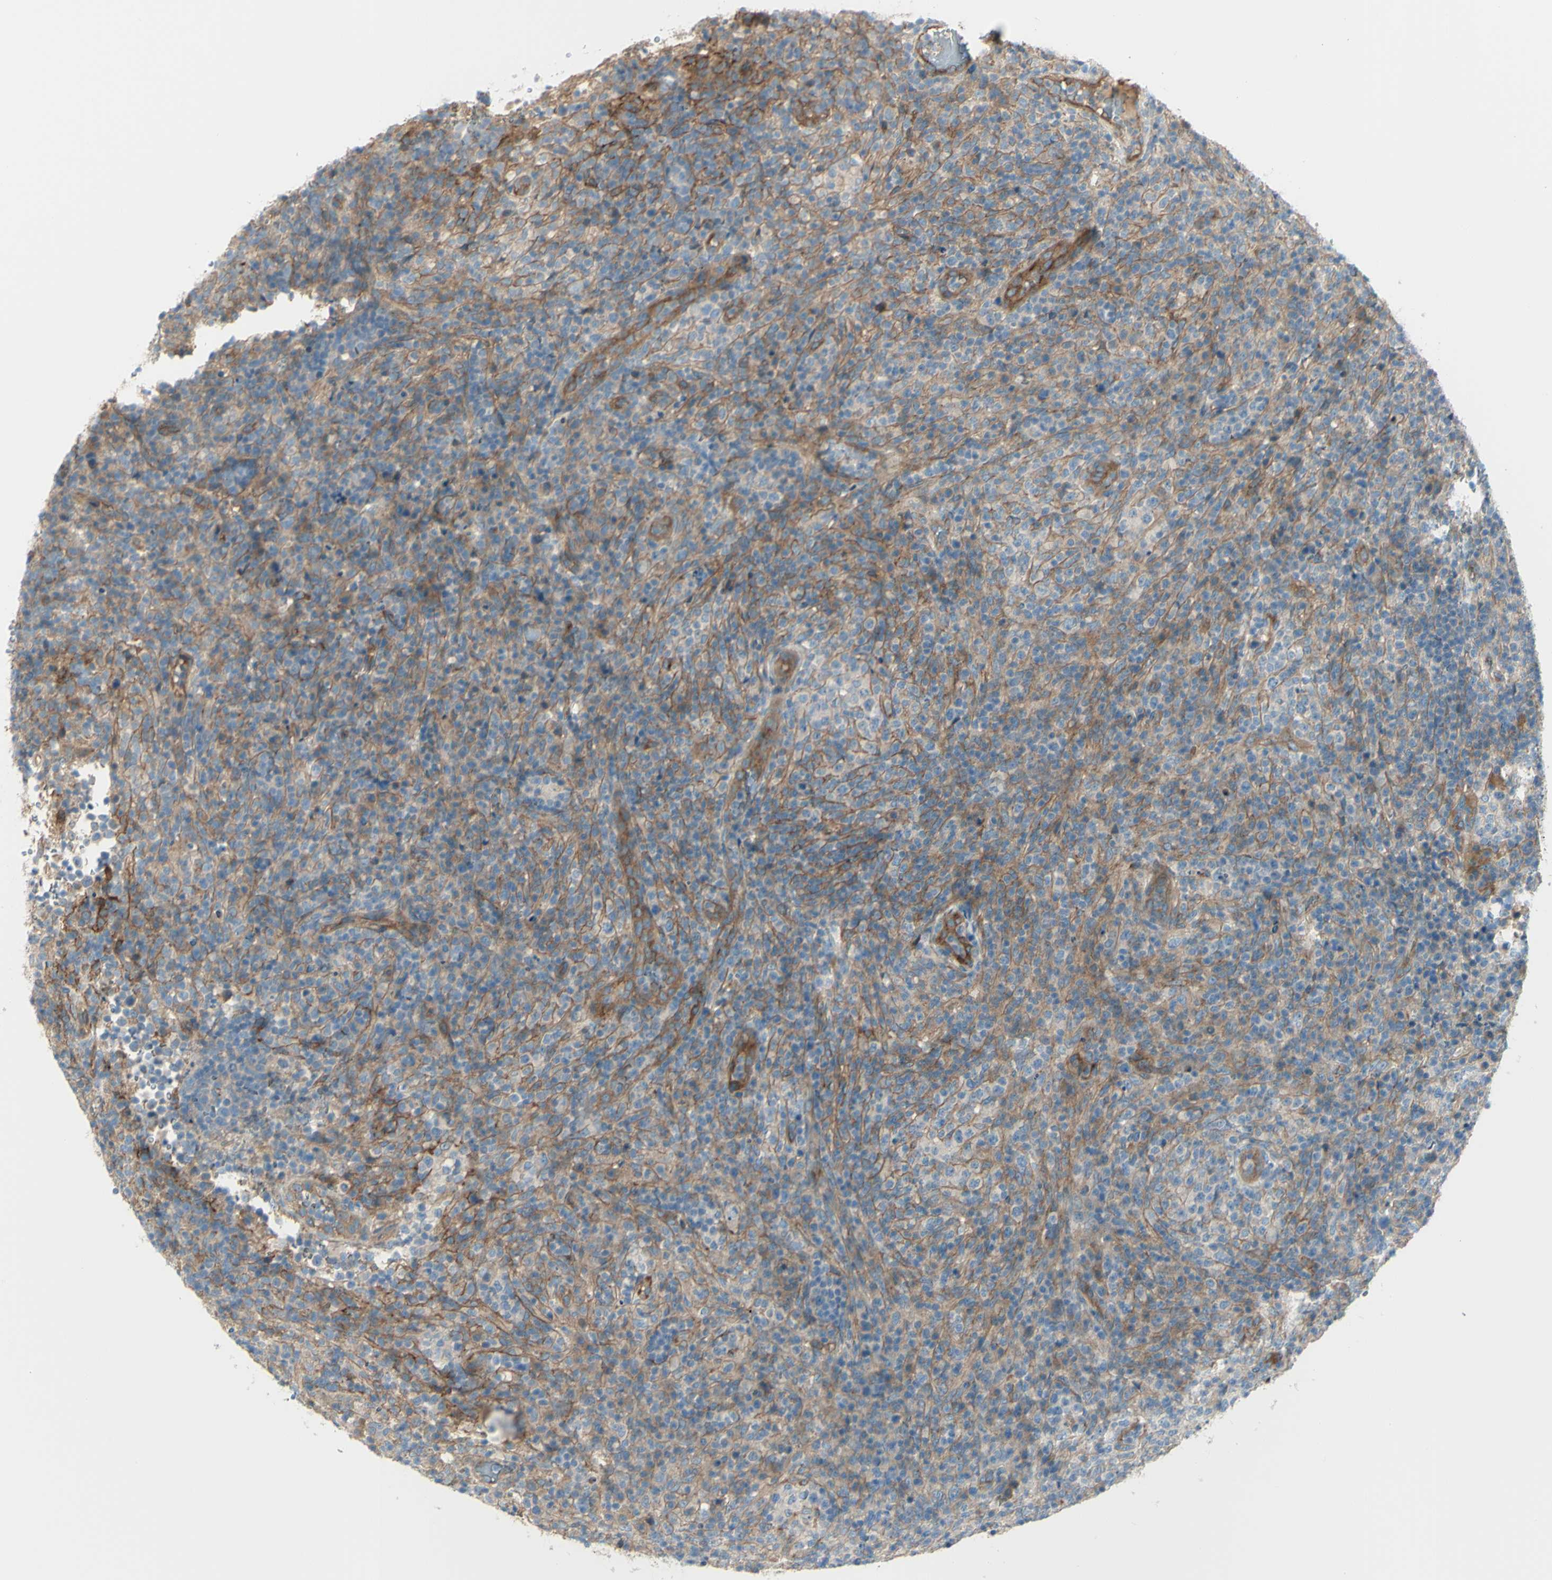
{"staining": {"intensity": "weak", "quantity": ">75%", "location": "cytoplasmic/membranous"}, "tissue": "lymphoma", "cell_type": "Tumor cells", "image_type": "cancer", "snomed": [{"axis": "morphology", "description": "Malignant lymphoma, non-Hodgkin's type, High grade"}, {"axis": "topography", "description": "Lymph node"}], "caption": "A brown stain highlights weak cytoplasmic/membranous expression of a protein in human lymphoma tumor cells.", "gene": "PCDHGA2", "patient": {"sex": "female", "age": 76}}